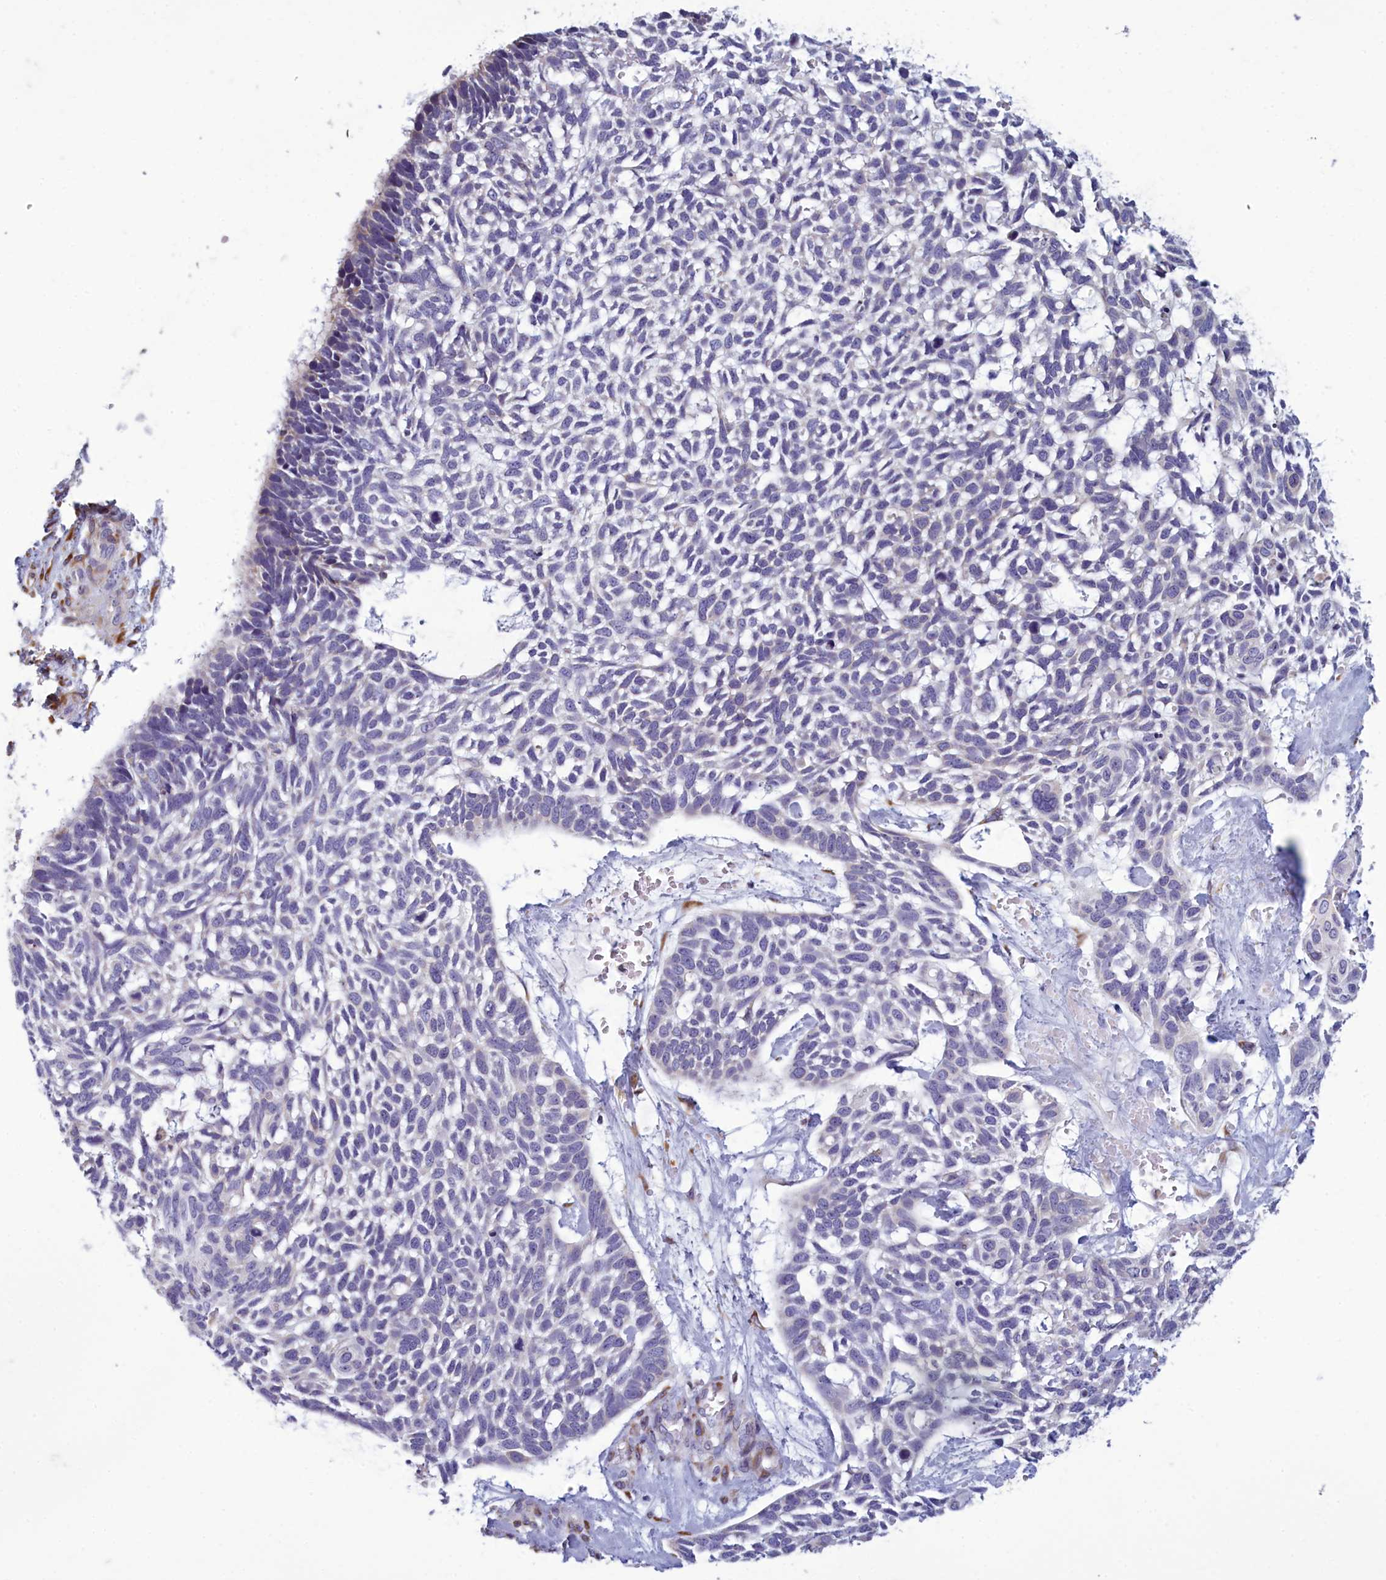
{"staining": {"intensity": "negative", "quantity": "none", "location": "none"}, "tissue": "skin cancer", "cell_type": "Tumor cells", "image_type": "cancer", "snomed": [{"axis": "morphology", "description": "Basal cell carcinoma"}, {"axis": "topography", "description": "Skin"}], "caption": "Tumor cells are negative for protein expression in human skin cancer.", "gene": "CENATAC", "patient": {"sex": "male", "age": 88}}